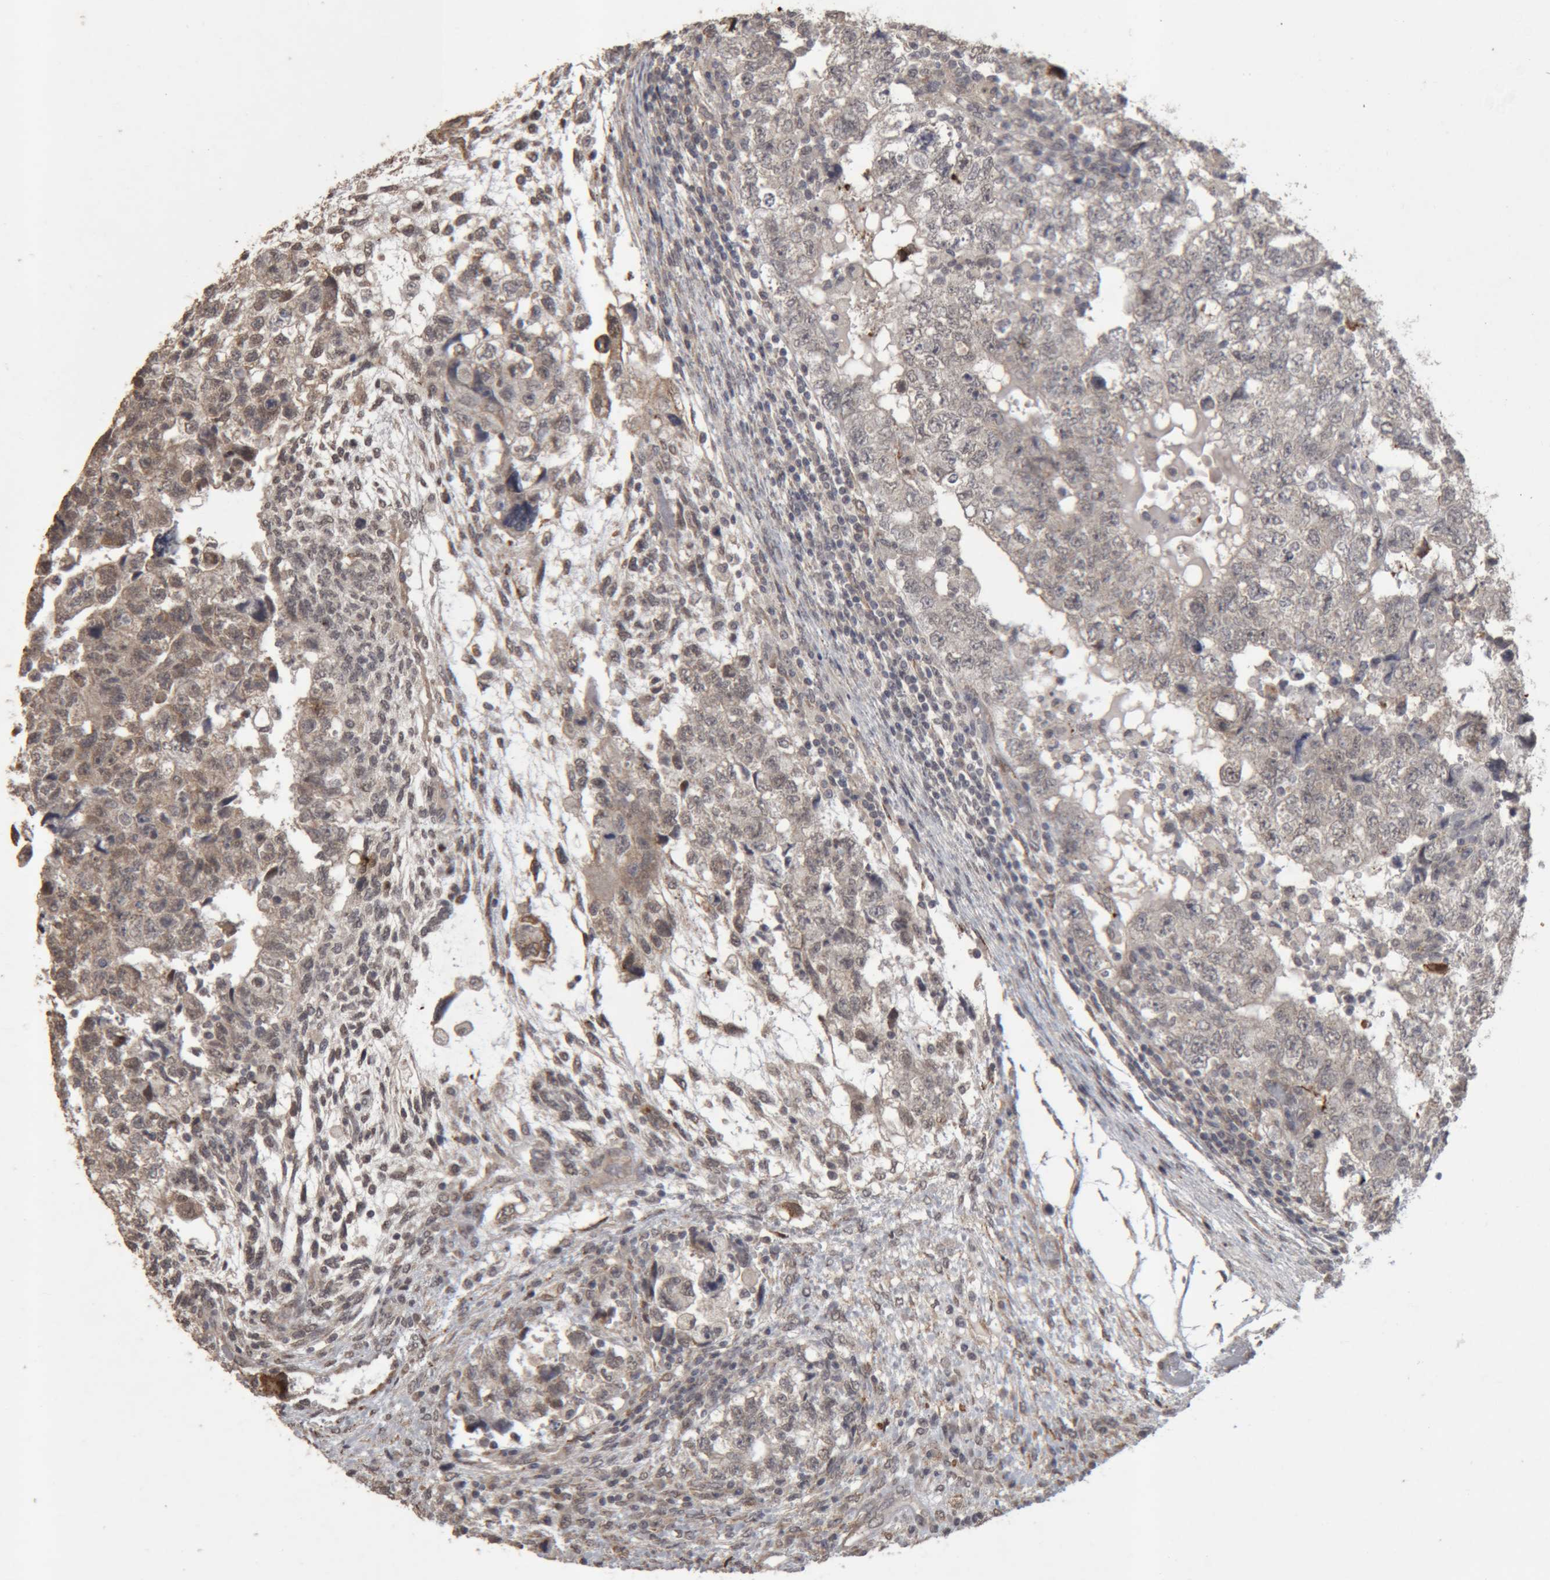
{"staining": {"intensity": "weak", "quantity": "<25%", "location": "cytoplasmic/membranous"}, "tissue": "testis cancer", "cell_type": "Tumor cells", "image_type": "cancer", "snomed": [{"axis": "morphology", "description": "Carcinoma, Embryonal, NOS"}, {"axis": "topography", "description": "Testis"}], "caption": "High power microscopy histopathology image of an IHC image of embryonal carcinoma (testis), revealing no significant staining in tumor cells.", "gene": "MEP1A", "patient": {"sex": "male", "age": 36}}